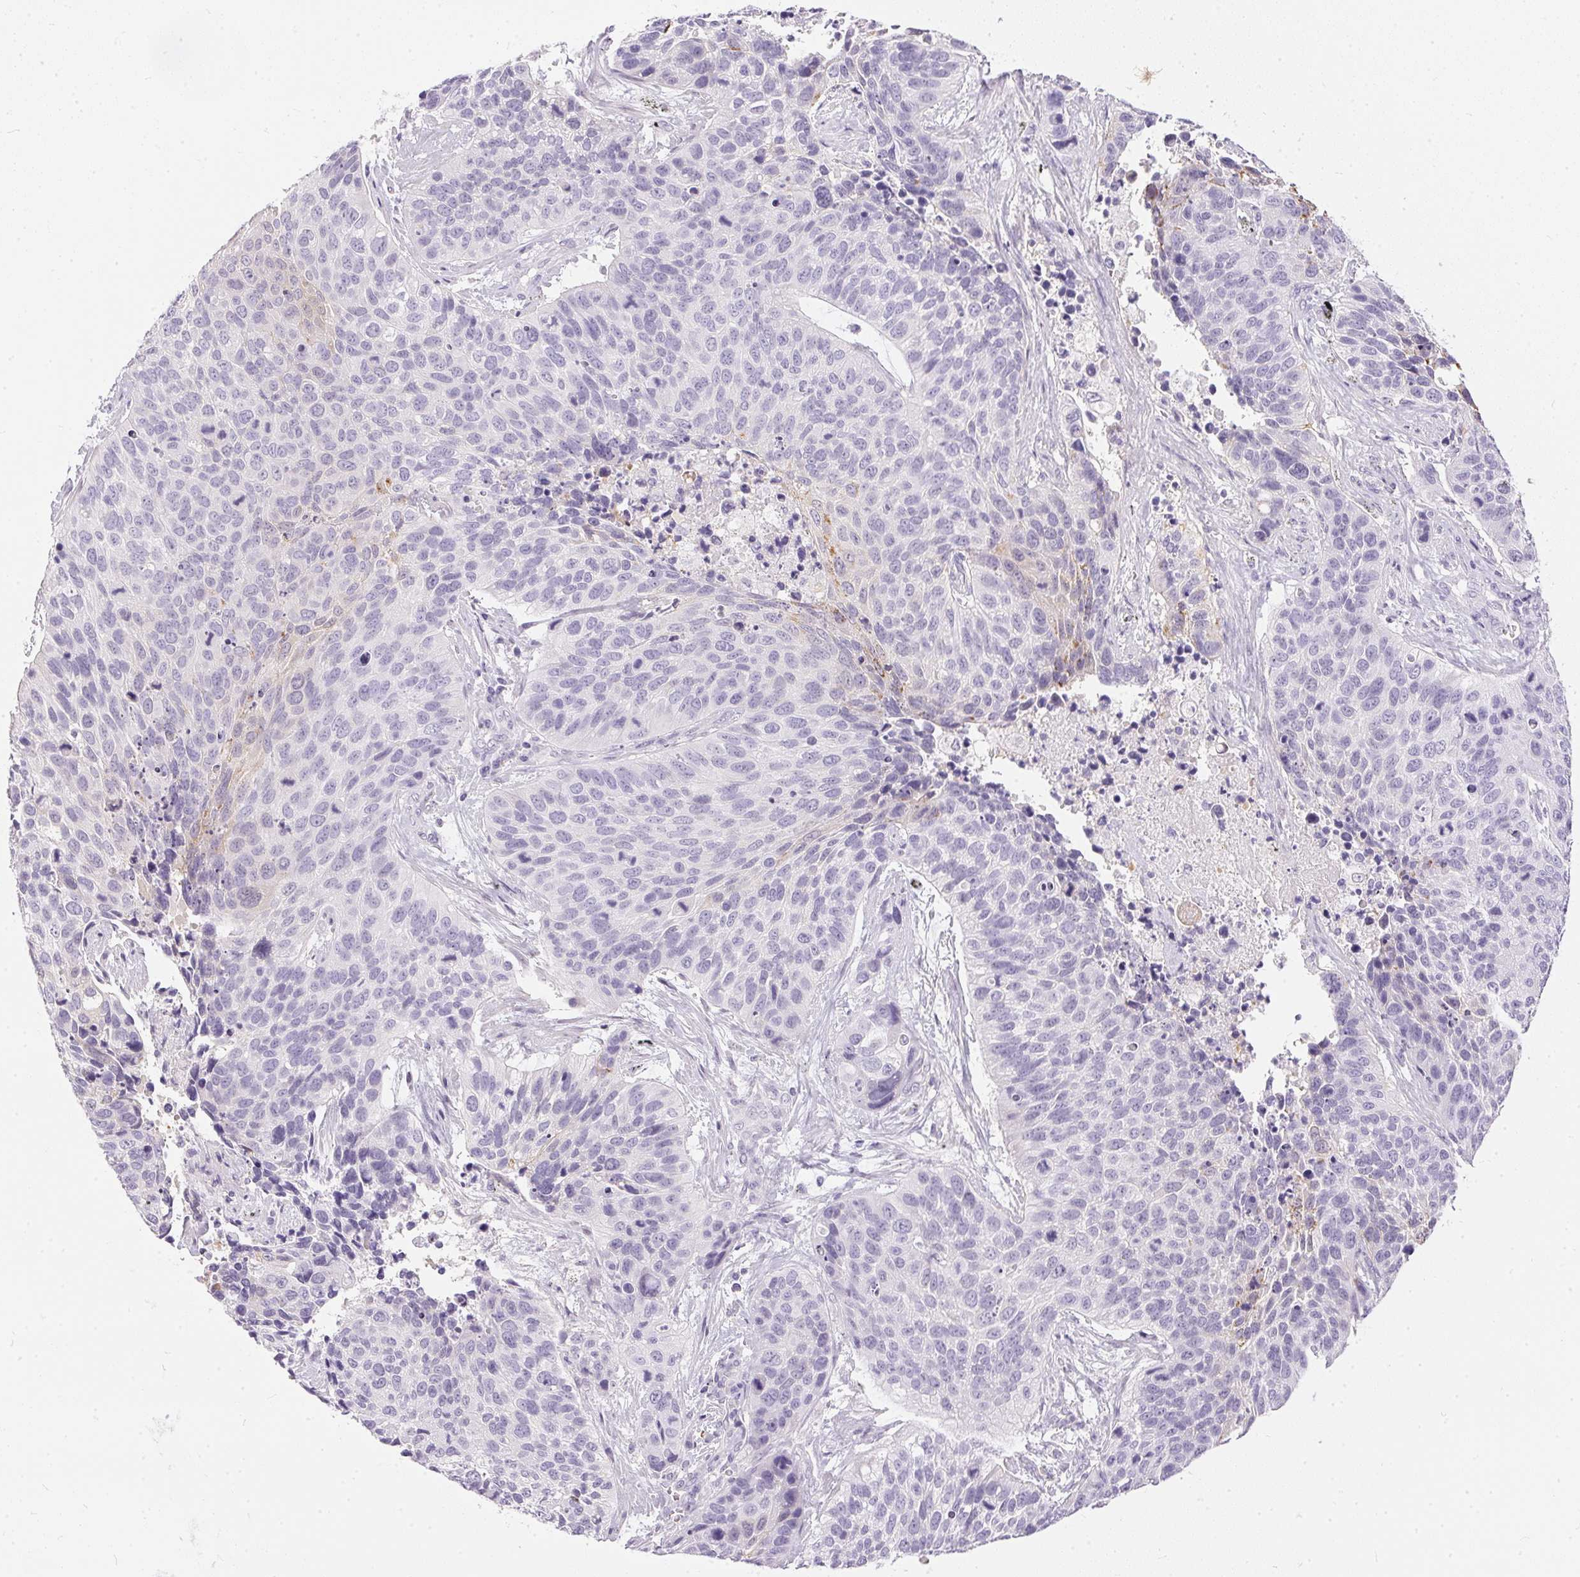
{"staining": {"intensity": "negative", "quantity": "none", "location": "none"}, "tissue": "lung cancer", "cell_type": "Tumor cells", "image_type": "cancer", "snomed": [{"axis": "morphology", "description": "Squamous cell carcinoma, NOS"}, {"axis": "topography", "description": "Lung"}], "caption": "Immunohistochemistry (IHC) image of neoplastic tissue: human lung squamous cell carcinoma stained with DAB (3,3'-diaminobenzidine) reveals no significant protein staining in tumor cells. The staining is performed using DAB brown chromogen with nuclei counter-stained in using hematoxylin.", "gene": "GBP6", "patient": {"sex": "male", "age": 62}}